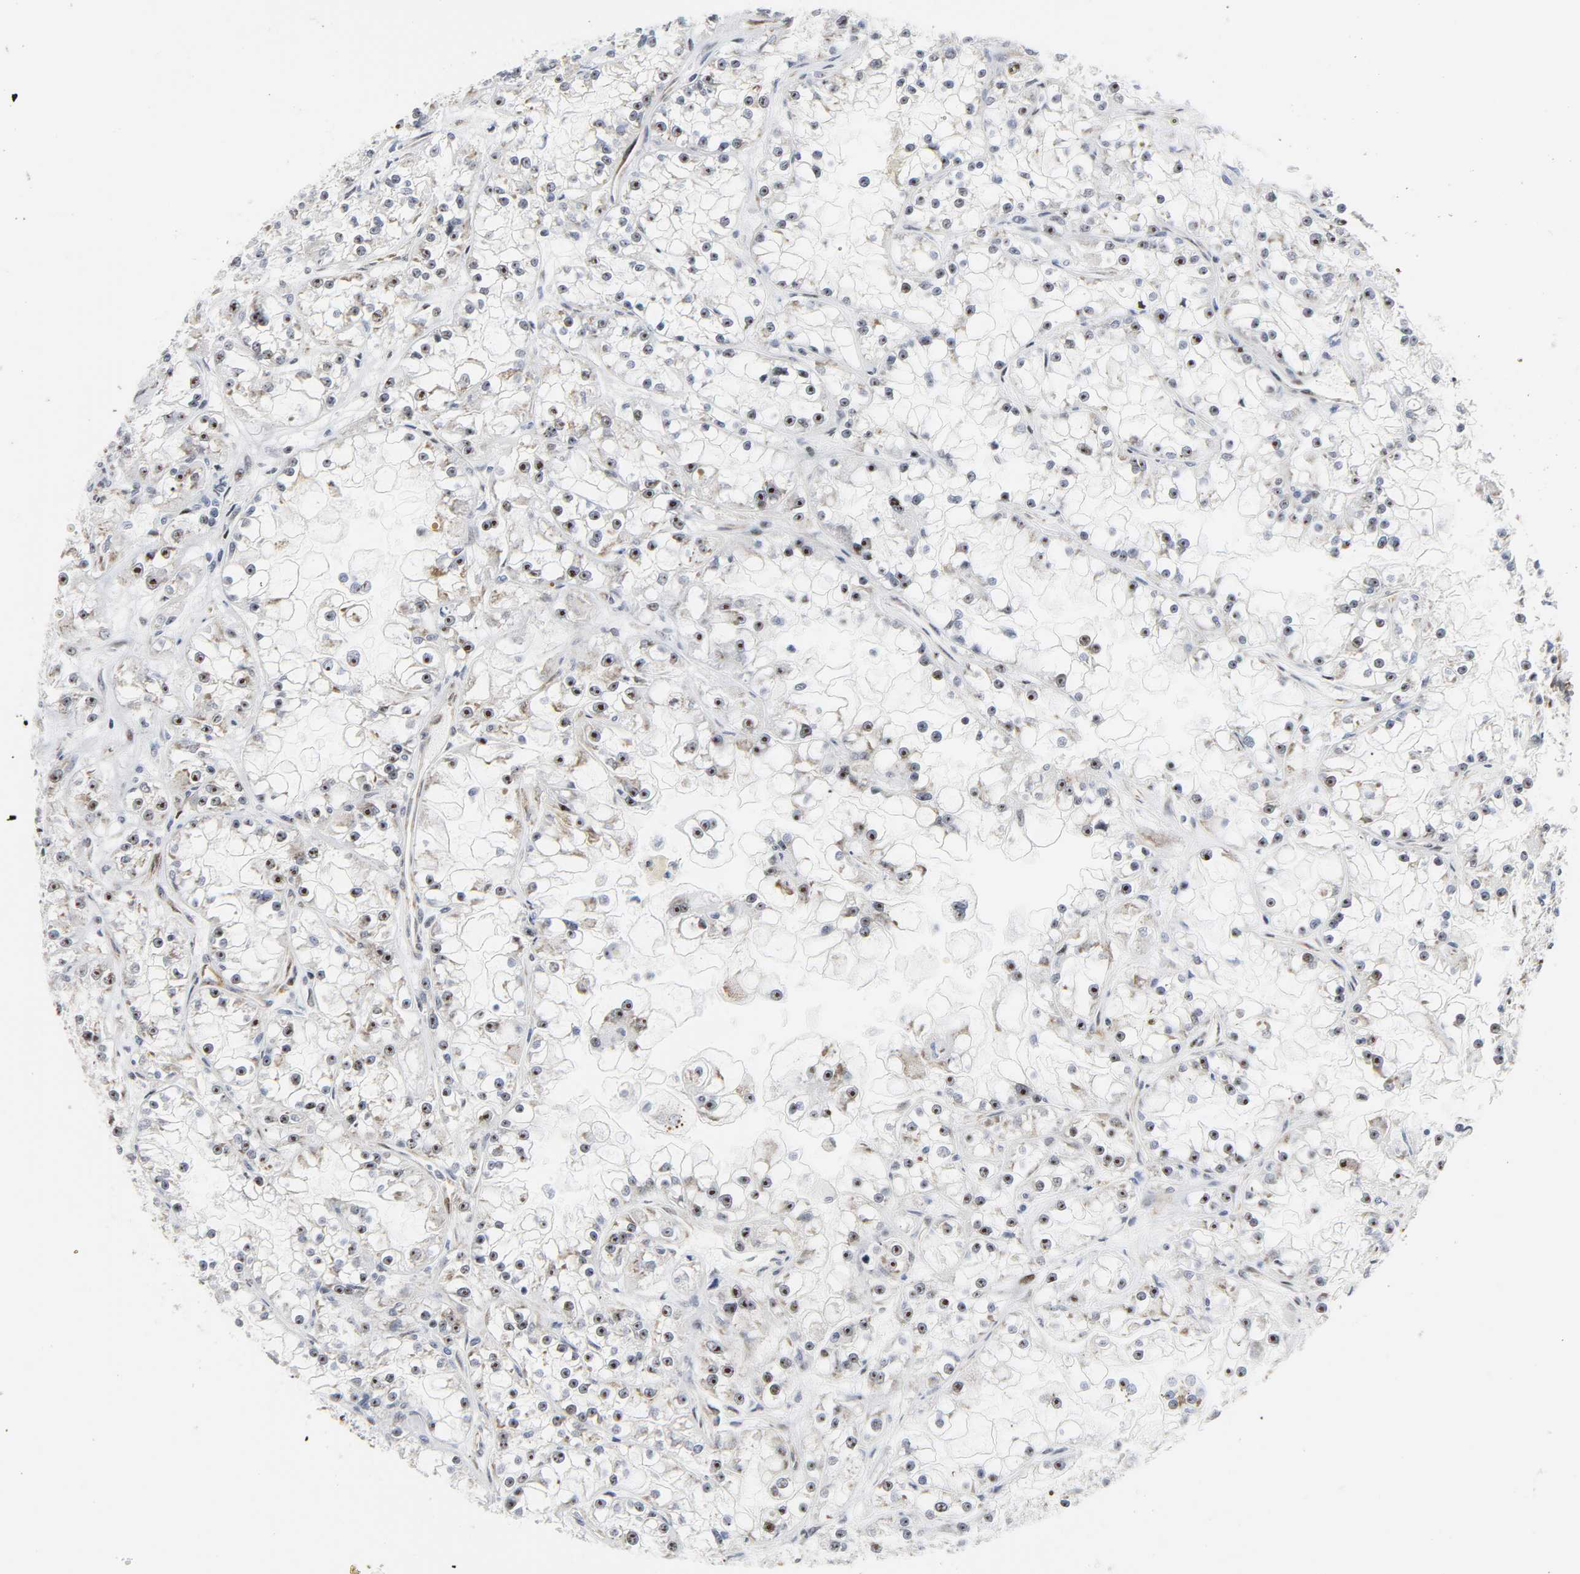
{"staining": {"intensity": "negative", "quantity": "none", "location": "none"}, "tissue": "renal cancer", "cell_type": "Tumor cells", "image_type": "cancer", "snomed": [{"axis": "morphology", "description": "Adenocarcinoma, NOS"}, {"axis": "topography", "description": "Kidney"}], "caption": "Immunohistochemistry (IHC) image of neoplastic tissue: human renal adenocarcinoma stained with DAB shows no significant protein staining in tumor cells.", "gene": "DOCK1", "patient": {"sex": "female", "age": 52}}